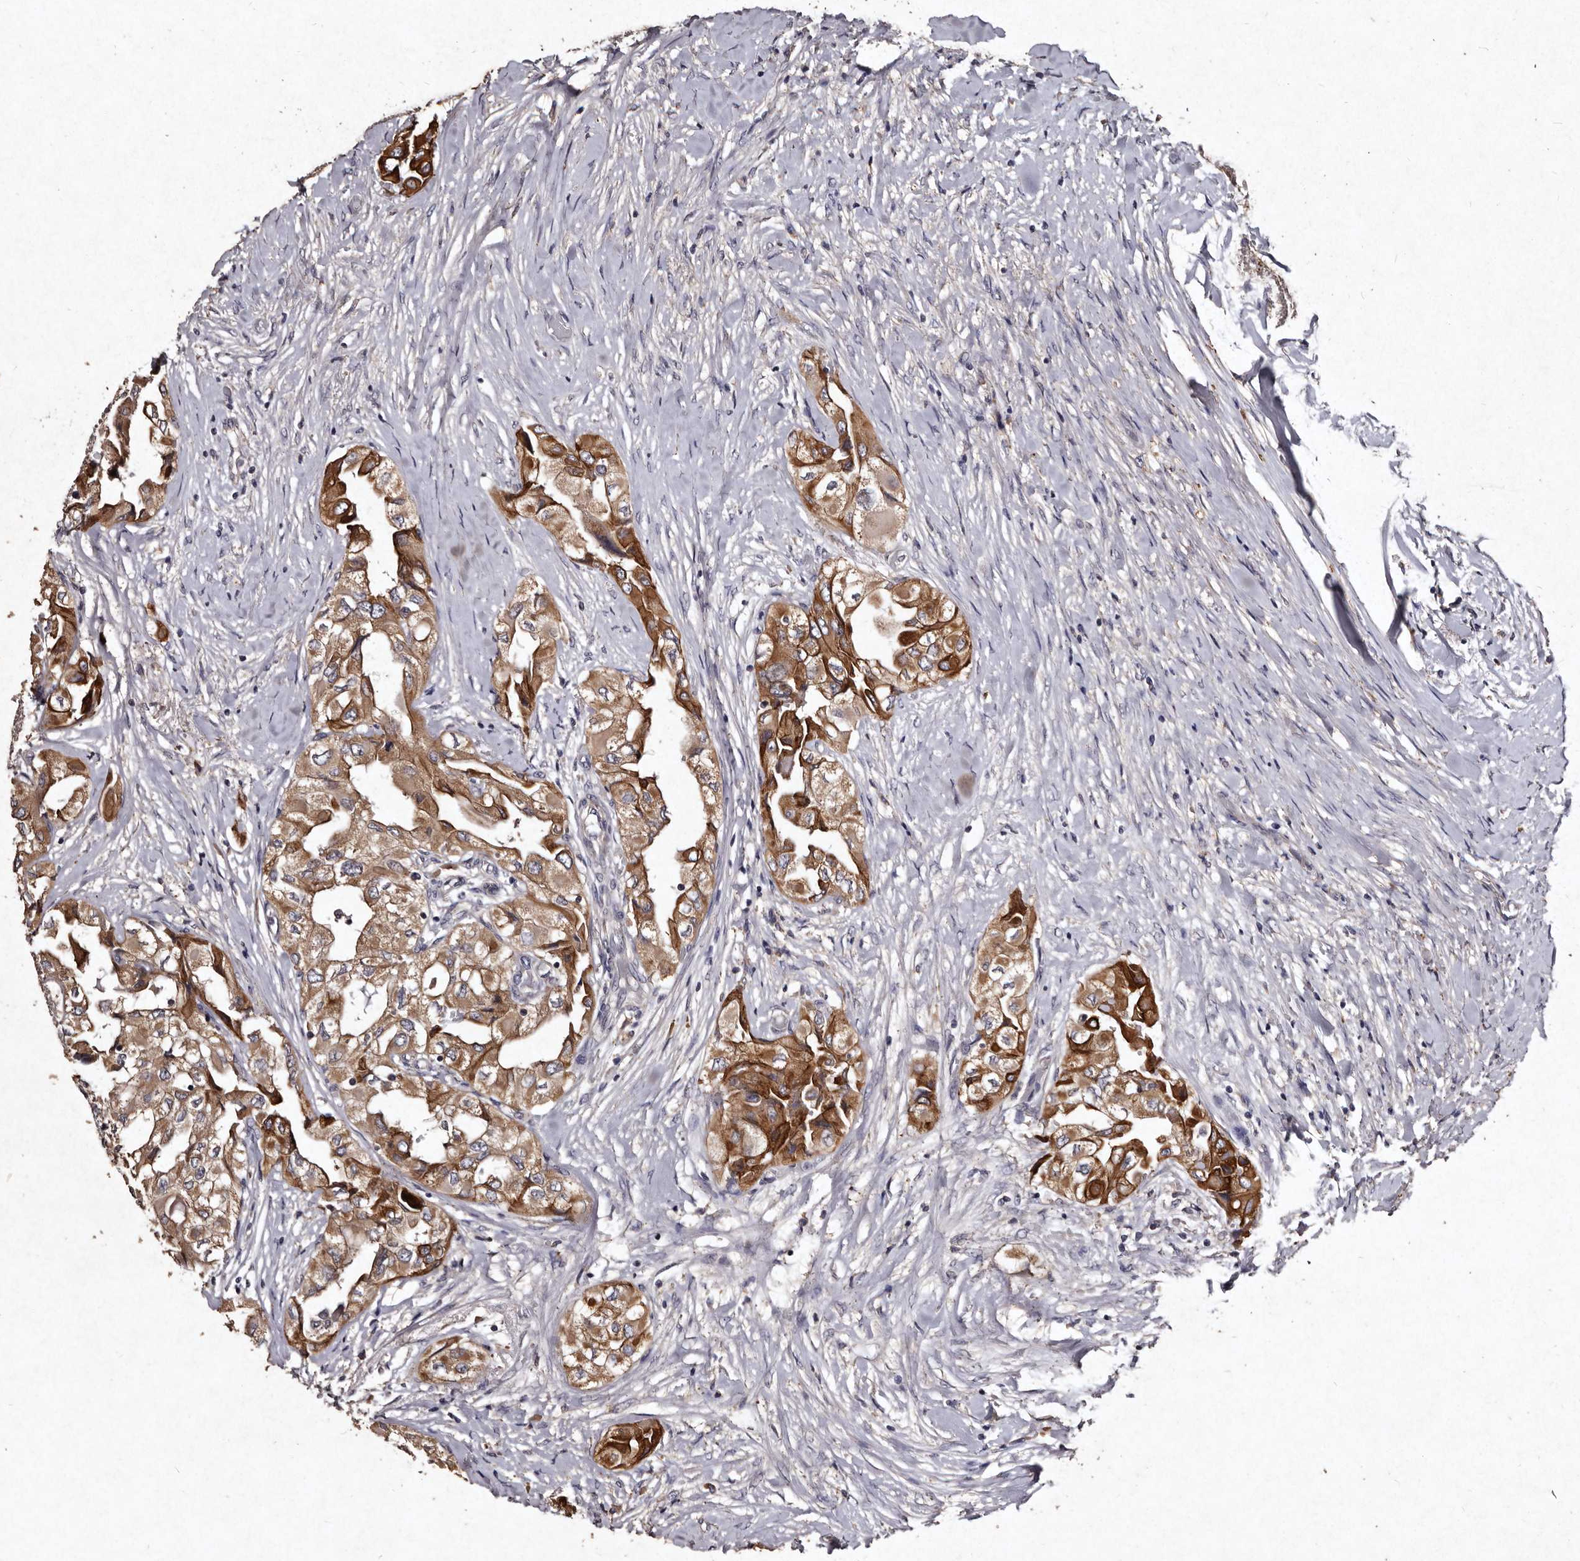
{"staining": {"intensity": "moderate", "quantity": ">75%", "location": "cytoplasmic/membranous"}, "tissue": "thyroid cancer", "cell_type": "Tumor cells", "image_type": "cancer", "snomed": [{"axis": "morphology", "description": "Papillary adenocarcinoma, NOS"}, {"axis": "topography", "description": "Thyroid gland"}], "caption": "A medium amount of moderate cytoplasmic/membranous positivity is present in about >75% of tumor cells in thyroid cancer (papillary adenocarcinoma) tissue.", "gene": "TFB1M", "patient": {"sex": "female", "age": 59}}